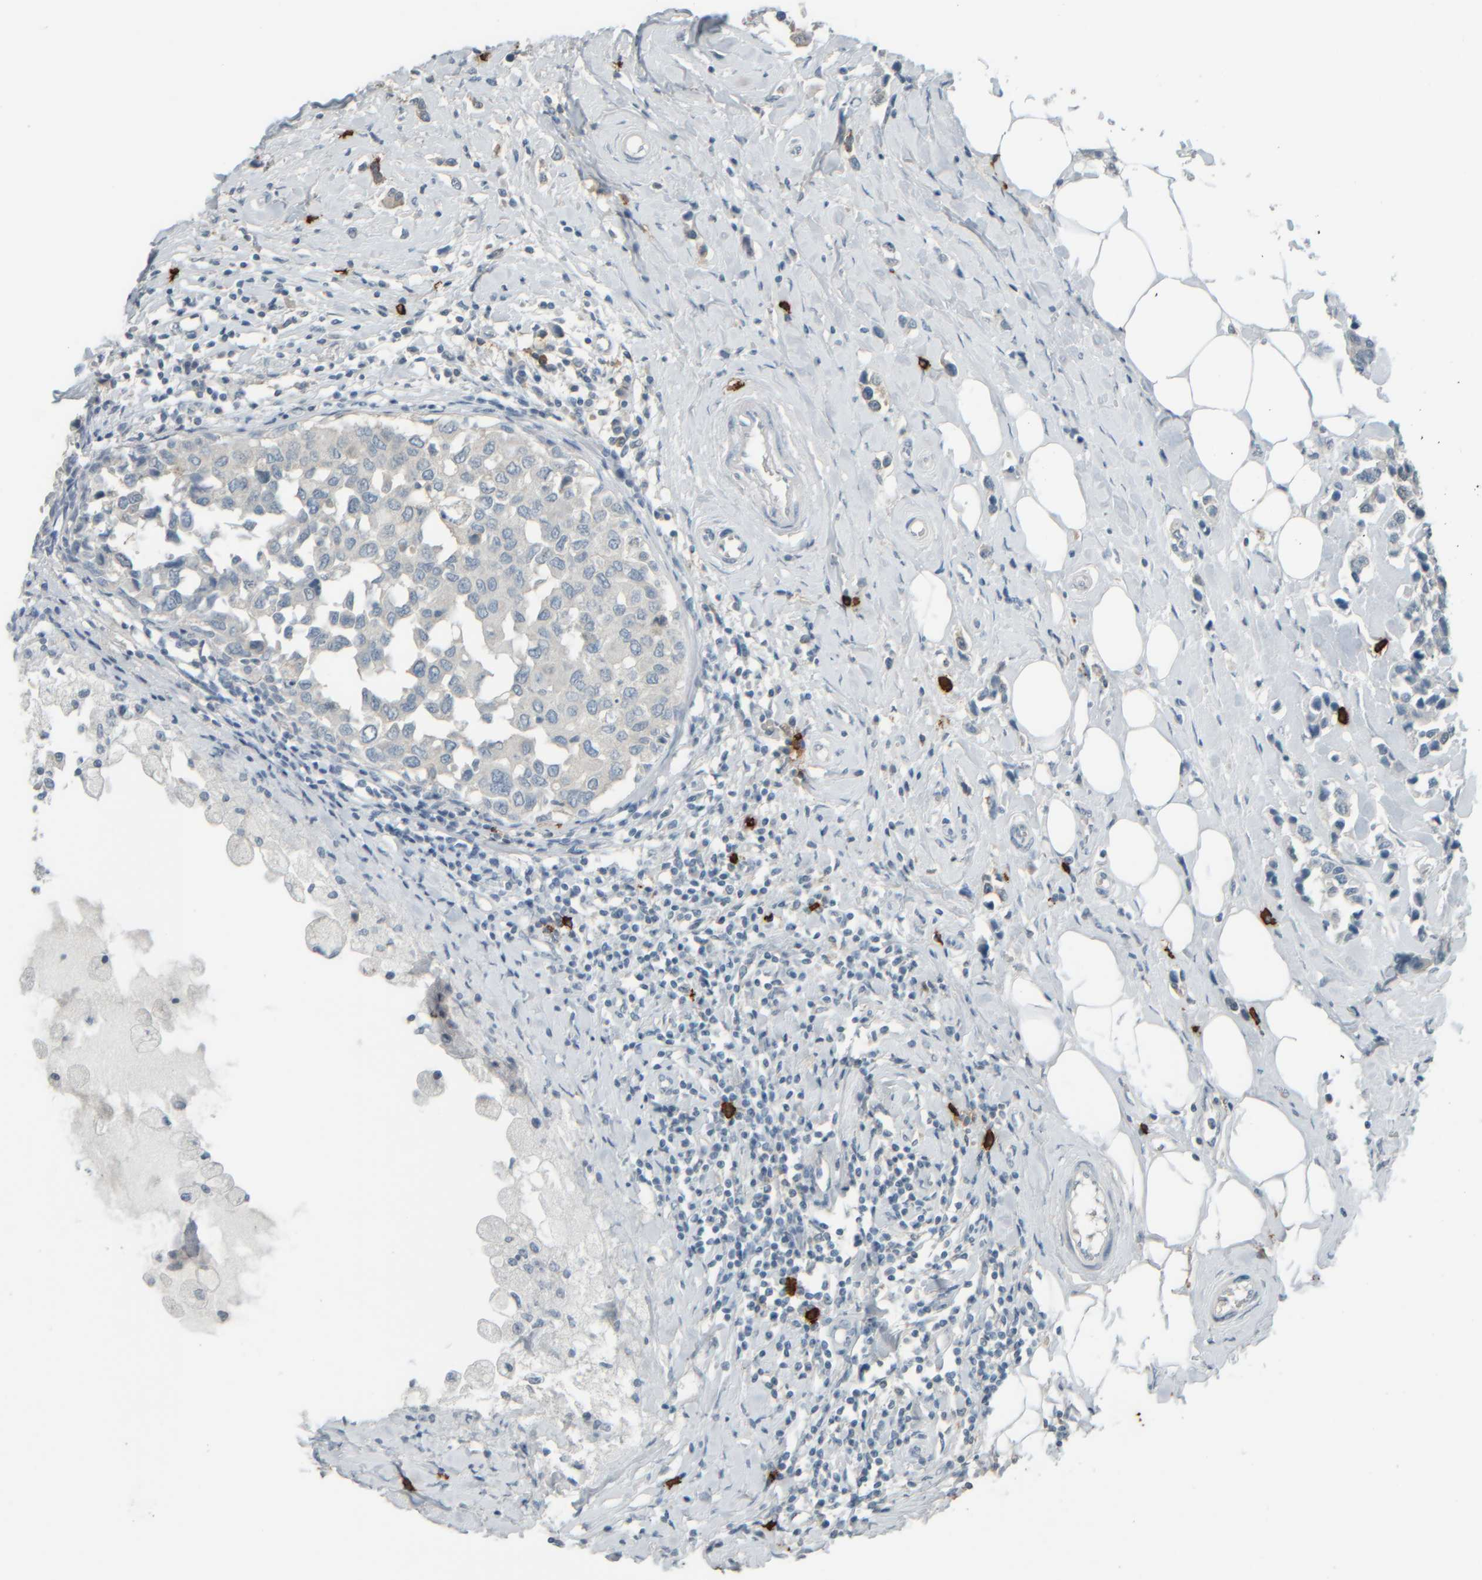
{"staining": {"intensity": "negative", "quantity": "none", "location": "none"}, "tissue": "breast cancer", "cell_type": "Tumor cells", "image_type": "cancer", "snomed": [{"axis": "morphology", "description": "Normal tissue, NOS"}, {"axis": "morphology", "description": "Duct carcinoma"}, {"axis": "topography", "description": "Breast"}], "caption": "There is no significant positivity in tumor cells of breast cancer (infiltrating ductal carcinoma). Nuclei are stained in blue.", "gene": "TPSAB1", "patient": {"sex": "female", "age": 50}}